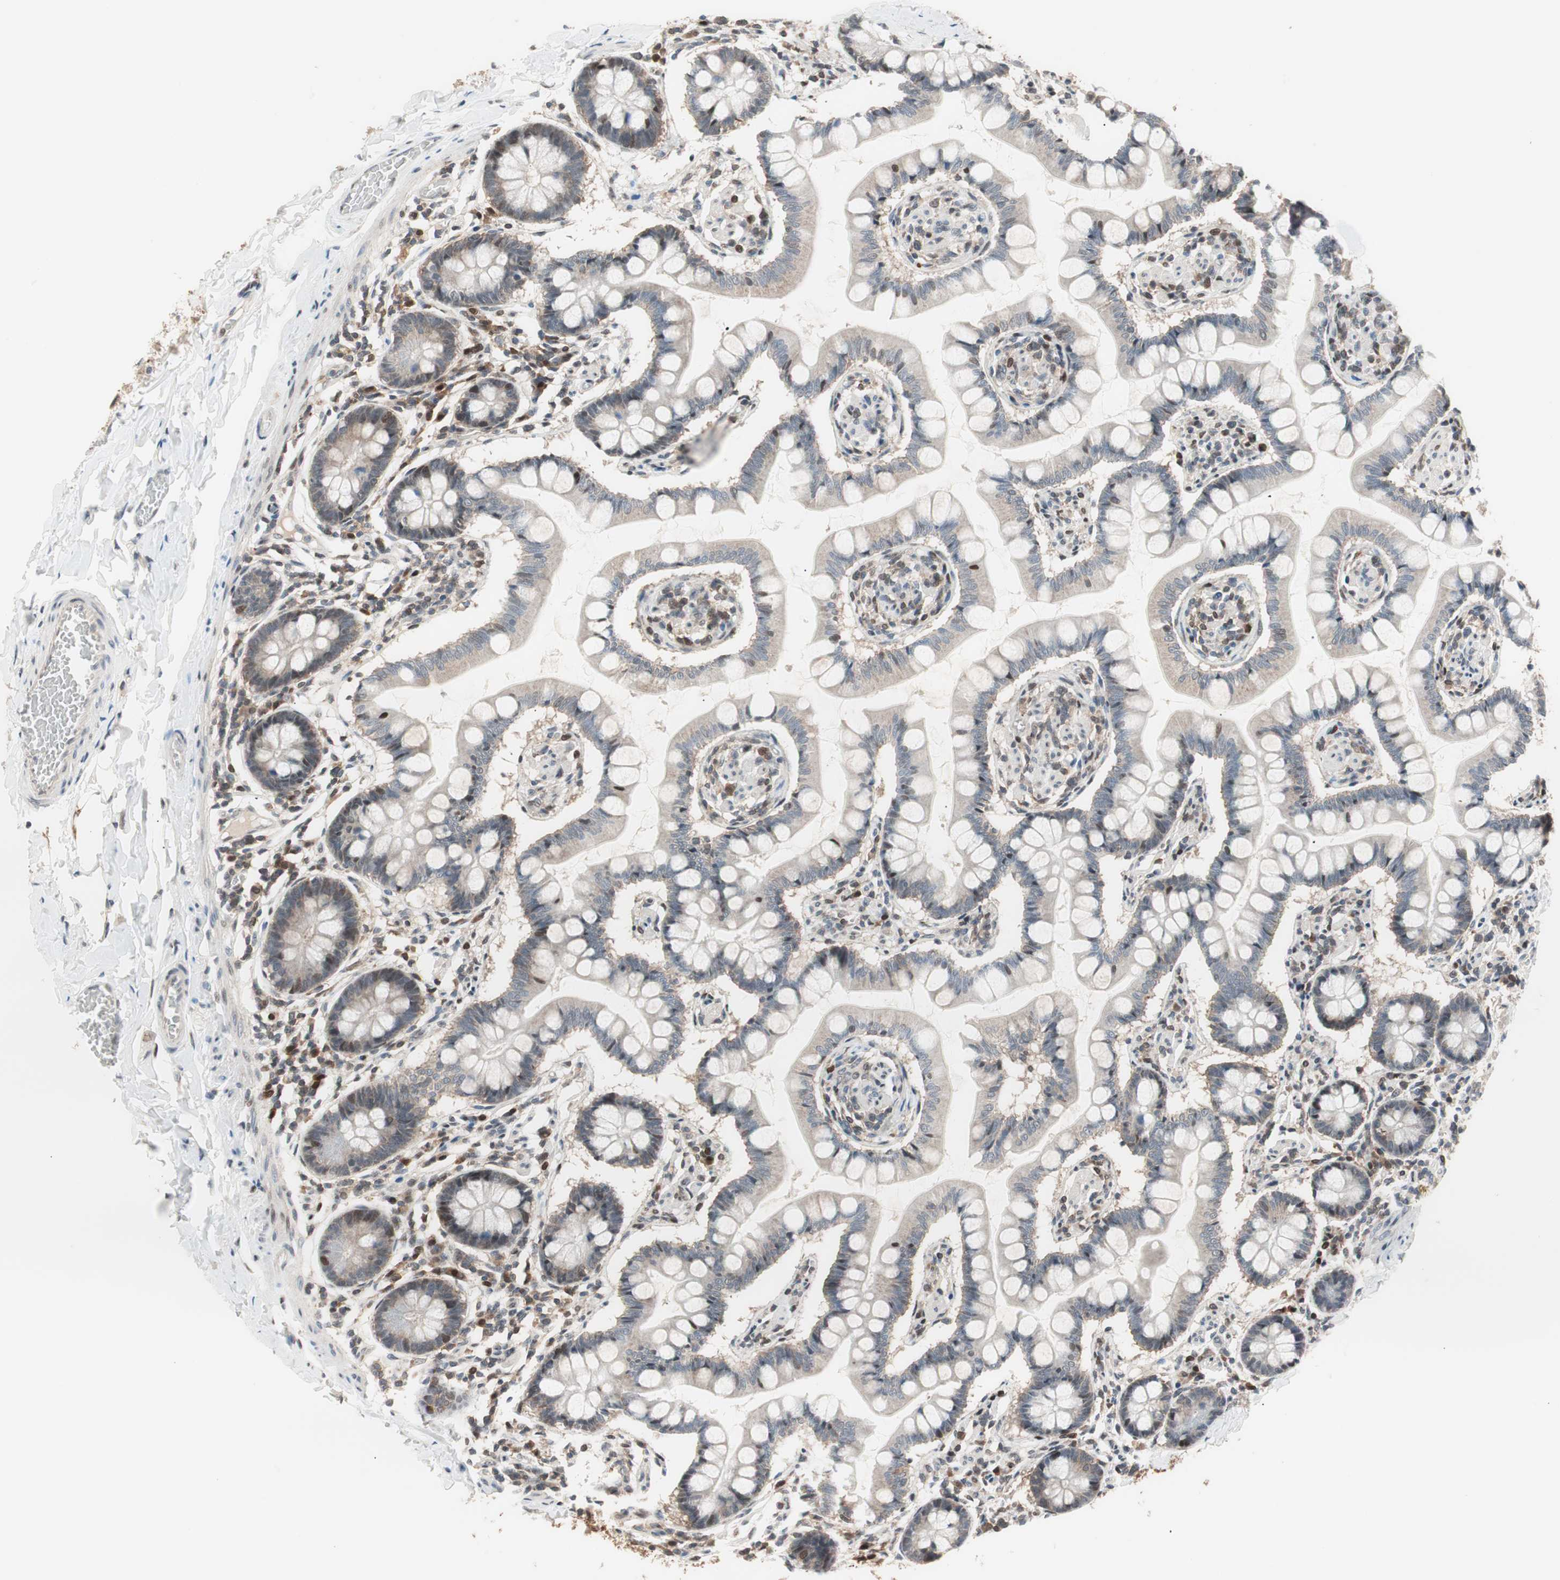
{"staining": {"intensity": "weak", "quantity": "25%-75%", "location": "cytoplasmic/membranous,nuclear"}, "tissue": "small intestine", "cell_type": "Glandular cells", "image_type": "normal", "snomed": [{"axis": "morphology", "description": "Normal tissue, NOS"}, {"axis": "topography", "description": "Small intestine"}], "caption": "Small intestine stained with DAB (3,3'-diaminobenzidine) IHC exhibits low levels of weak cytoplasmic/membranous,nuclear positivity in about 25%-75% of glandular cells.", "gene": "POLH", "patient": {"sex": "male", "age": 41}}